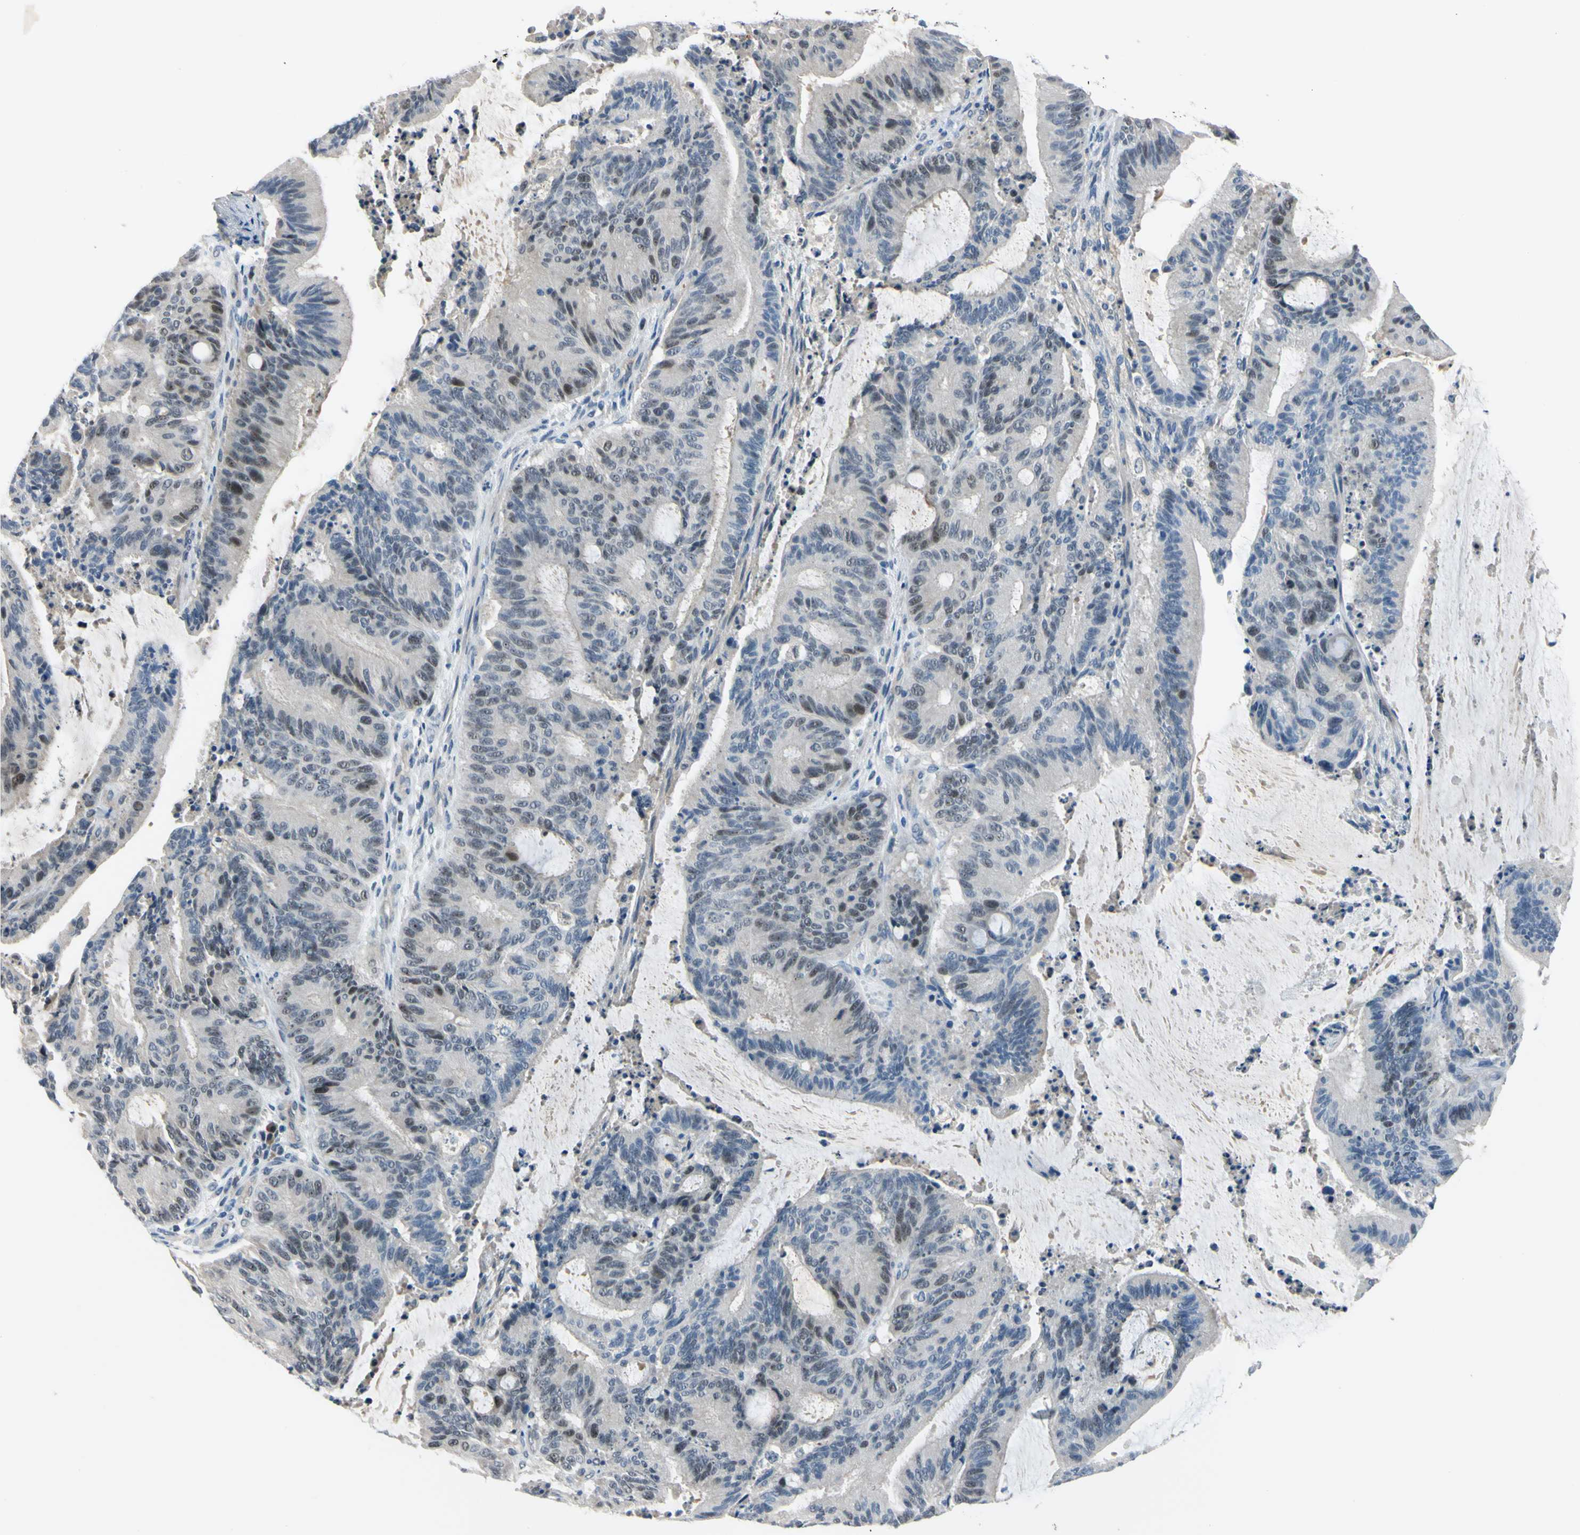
{"staining": {"intensity": "moderate", "quantity": "<25%", "location": "nuclear"}, "tissue": "liver cancer", "cell_type": "Tumor cells", "image_type": "cancer", "snomed": [{"axis": "morphology", "description": "Cholangiocarcinoma"}, {"axis": "topography", "description": "Liver"}], "caption": "A low amount of moderate nuclear expression is appreciated in approximately <25% of tumor cells in liver cancer (cholangiocarcinoma) tissue. Using DAB (3,3'-diaminobenzidine) (brown) and hematoxylin (blue) stains, captured at high magnification using brightfield microscopy.", "gene": "LHX9", "patient": {"sex": "female", "age": 73}}